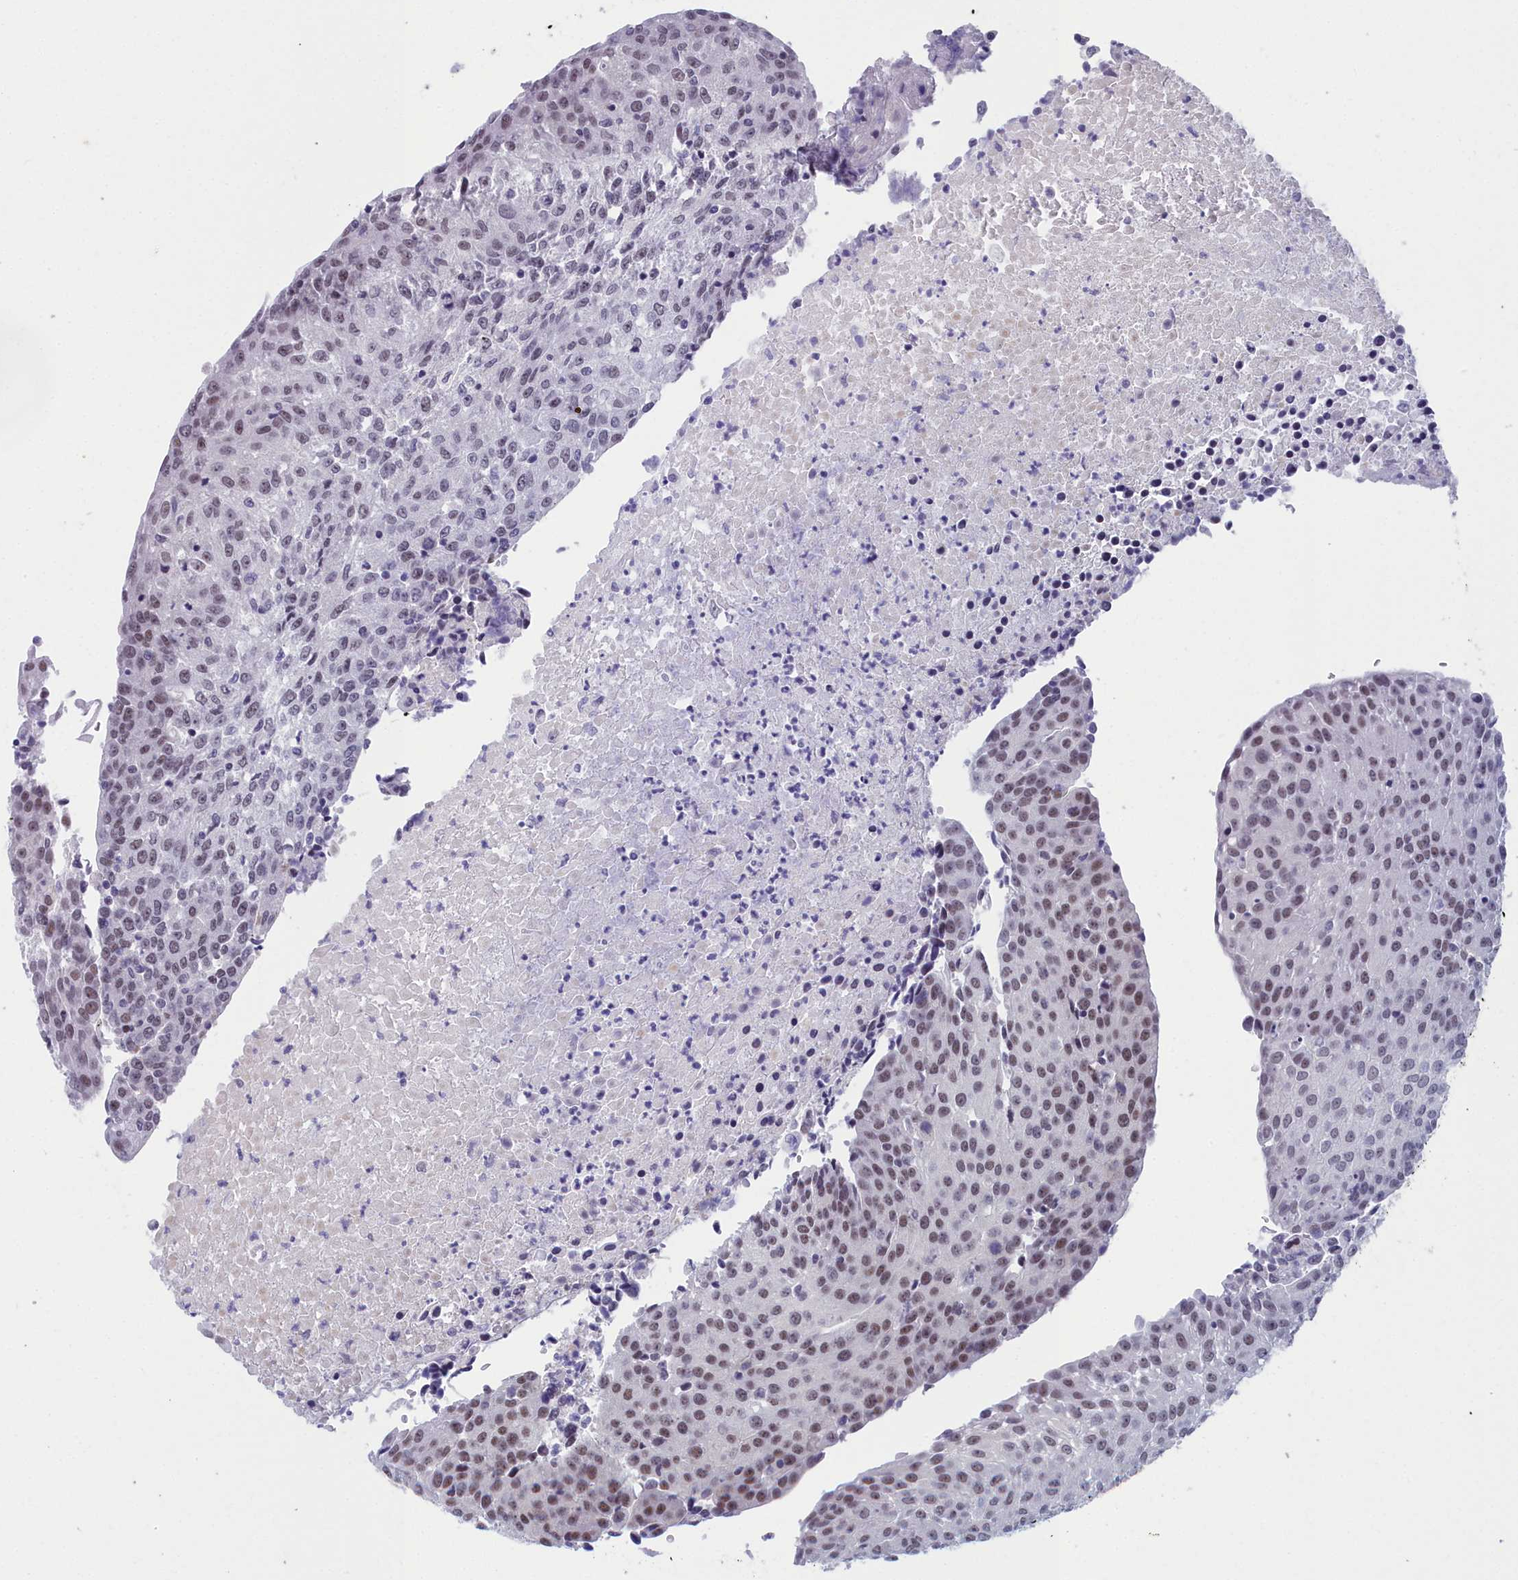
{"staining": {"intensity": "strong", "quantity": "25%-75%", "location": "nuclear"}, "tissue": "urothelial cancer", "cell_type": "Tumor cells", "image_type": "cancer", "snomed": [{"axis": "morphology", "description": "Urothelial carcinoma, High grade"}, {"axis": "topography", "description": "Urinary bladder"}], "caption": "About 25%-75% of tumor cells in human high-grade urothelial carcinoma reveal strong nuclear protein expression as visualized by brown immunohistochemical staining.", "gene": "CCDC97", "patient": {"sex": "female", "age": 85}}